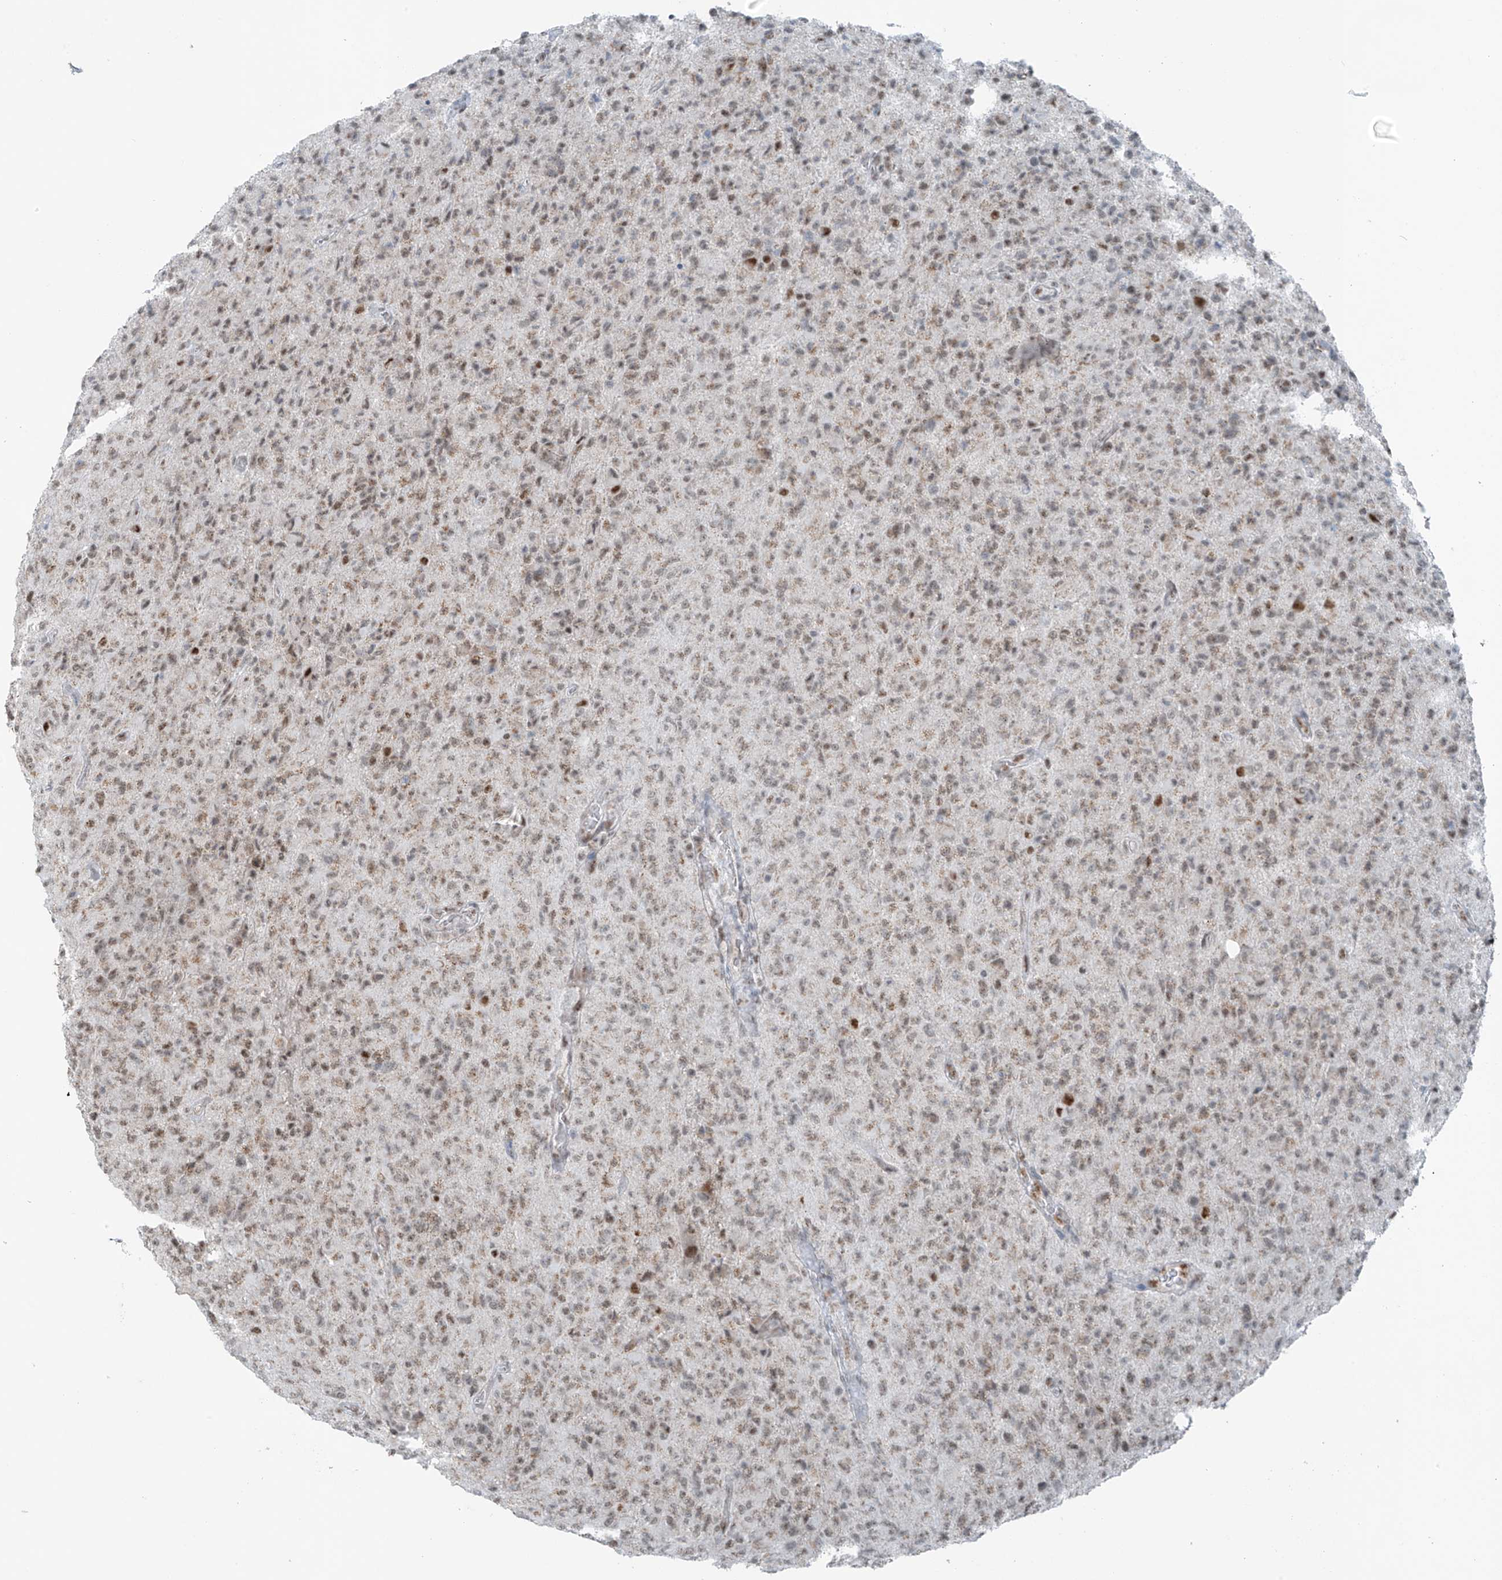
{"staining": {"intensity": "weak", "quantity": ">75%", "location": "nuclear"}, "tissue": "glioma", "cell_type": "Tumor cells", "image_type": "cancer", "snomed": [{"axis": "morphology", "description": "Glioma, malignant, High grade"}, {"axis": "topography", "description": "Brain"}], "caption": "The histopathology image exhibits staining of malignant glioma (high-grade), revealing weak nuclear protein positivity (brown color) within tumor cells. The staining was performed using DAB, with brown indicating positive protein expression. Nuclei are stained blue with hematoxylin.", "gene": "WRNIP1", "patient": {"sex": "female", "age": 57}}